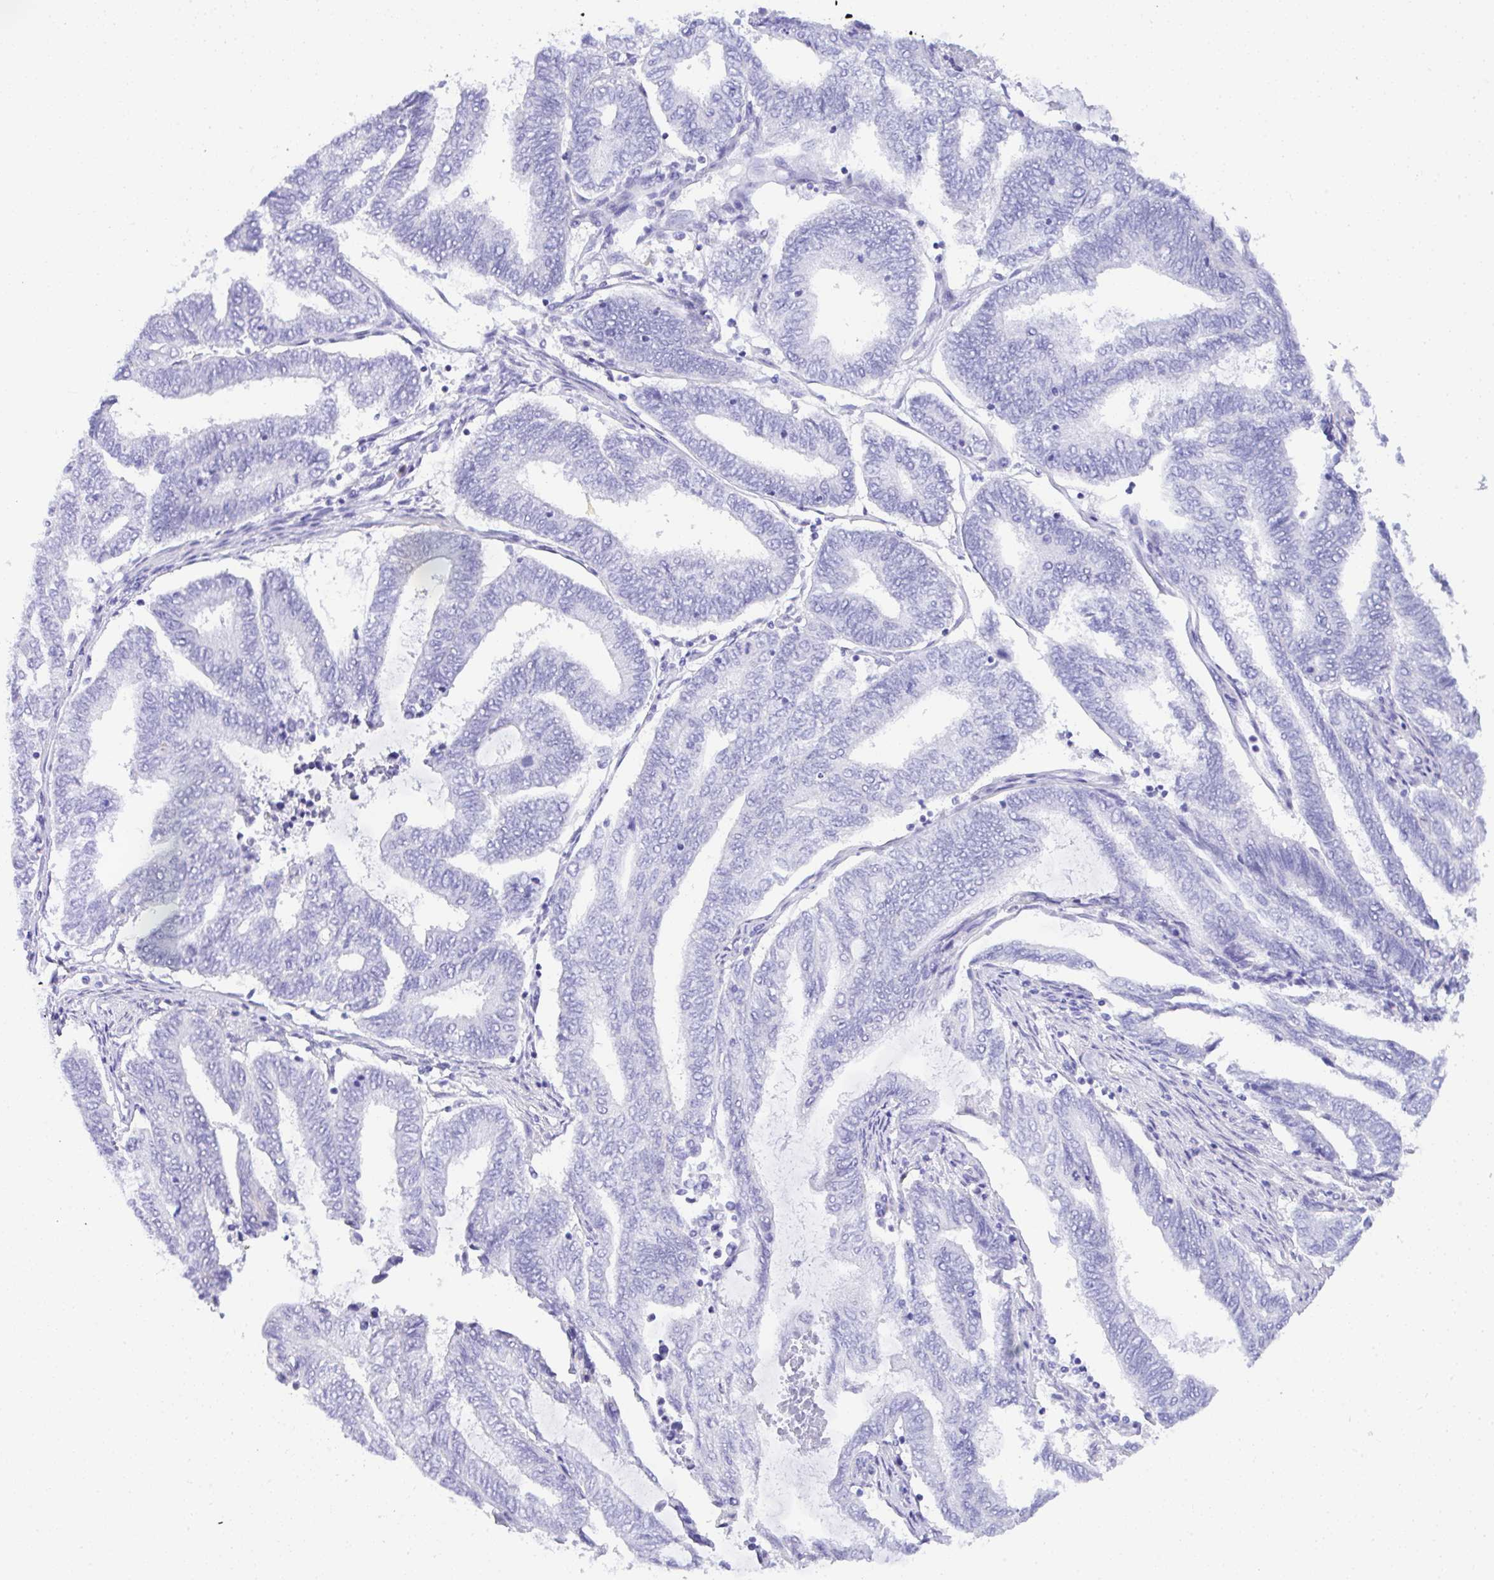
{"staining": {"intensity": "negative", "quantity": "none", "location": "none"}, "tissue": "endometrial cancer", "cell_type": "Tumor cells", "image_type": "cancer", "snomed": [{"axis": "morphology", "description": "Adenocarcinoma, NOS"}, {"axis": "topography", "description": "Uterus"}, {"axis": "topography", "description": "Endometrium"}], "caption": "An IHC image of endometrial cancer (adenocarcinoma) is shown. There is no staining in tumor cells of endometrial cancer (adenocarcinoma). The staining was performed using DAB to visualize the protein expression in brown, while the nuclei were stained in blue with hematoxylin (Magnification: 20x).", "gene": "SEL1L2", "patient": {"sex": "female", "age": 70}}